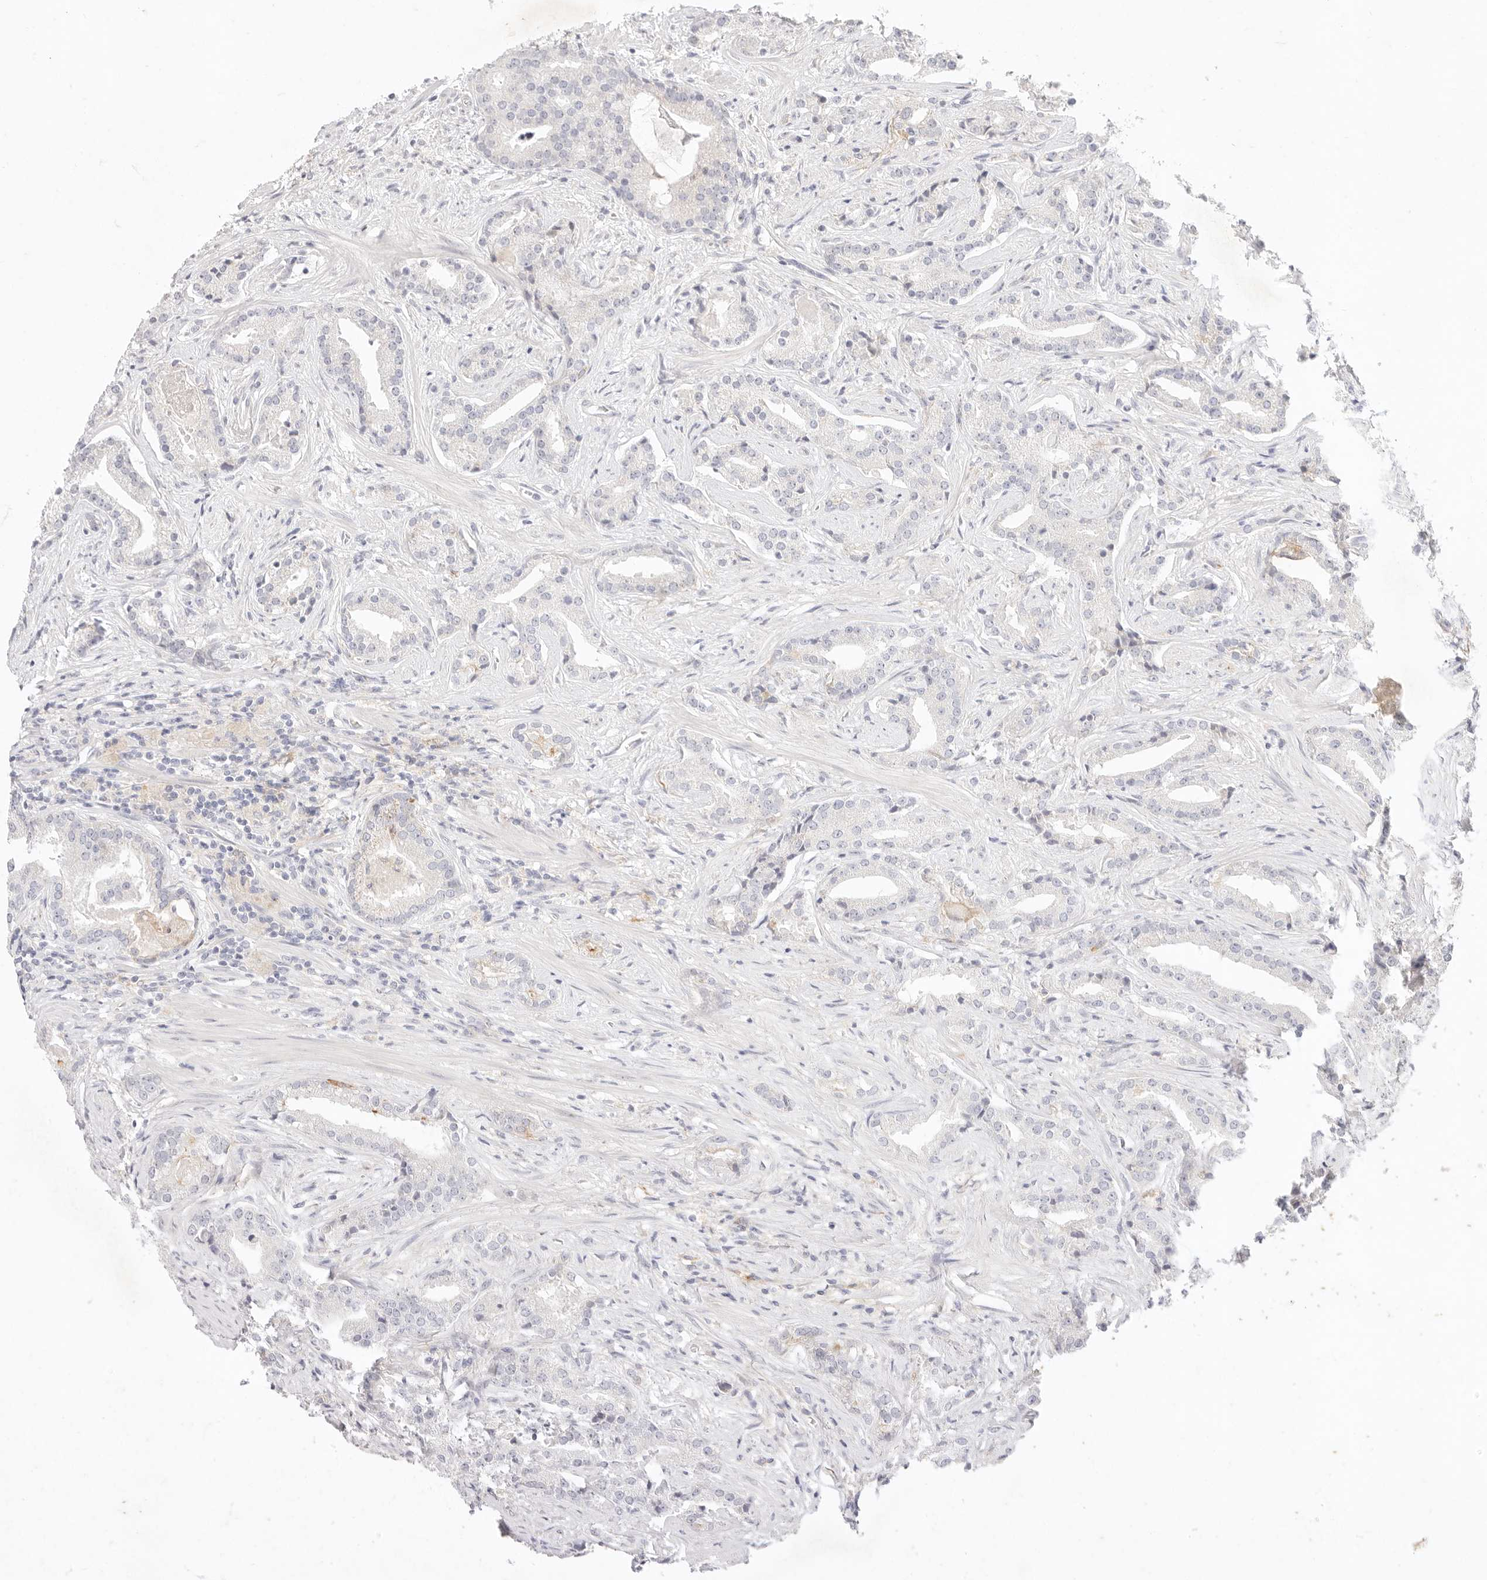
{"staining": {"intensity": "negative", "quantity": "none", "location": "none"}, "tissue": "prostate cancer", "cell_type": "Tumor cells", "image_type": "cancer", "snomed": [{"axis": "morphology", "description": "Adenocarcinoma, Low grade"}, {"axis": "topography", "description": "Prostate"}], "caption": "Immunohistochemistry photomicrograph of neoplastic tissue: prostate cancer stained with DAB (3,3'-diaminobenzidine) demonstrates no significant protein expression in tumor cells. (Brightfield microscopy of DAB (3,3'-diaminobenzidine) IHC at high magnification).", "gene": "GPR84", "patient": {"sex": "male", "age": 67}}